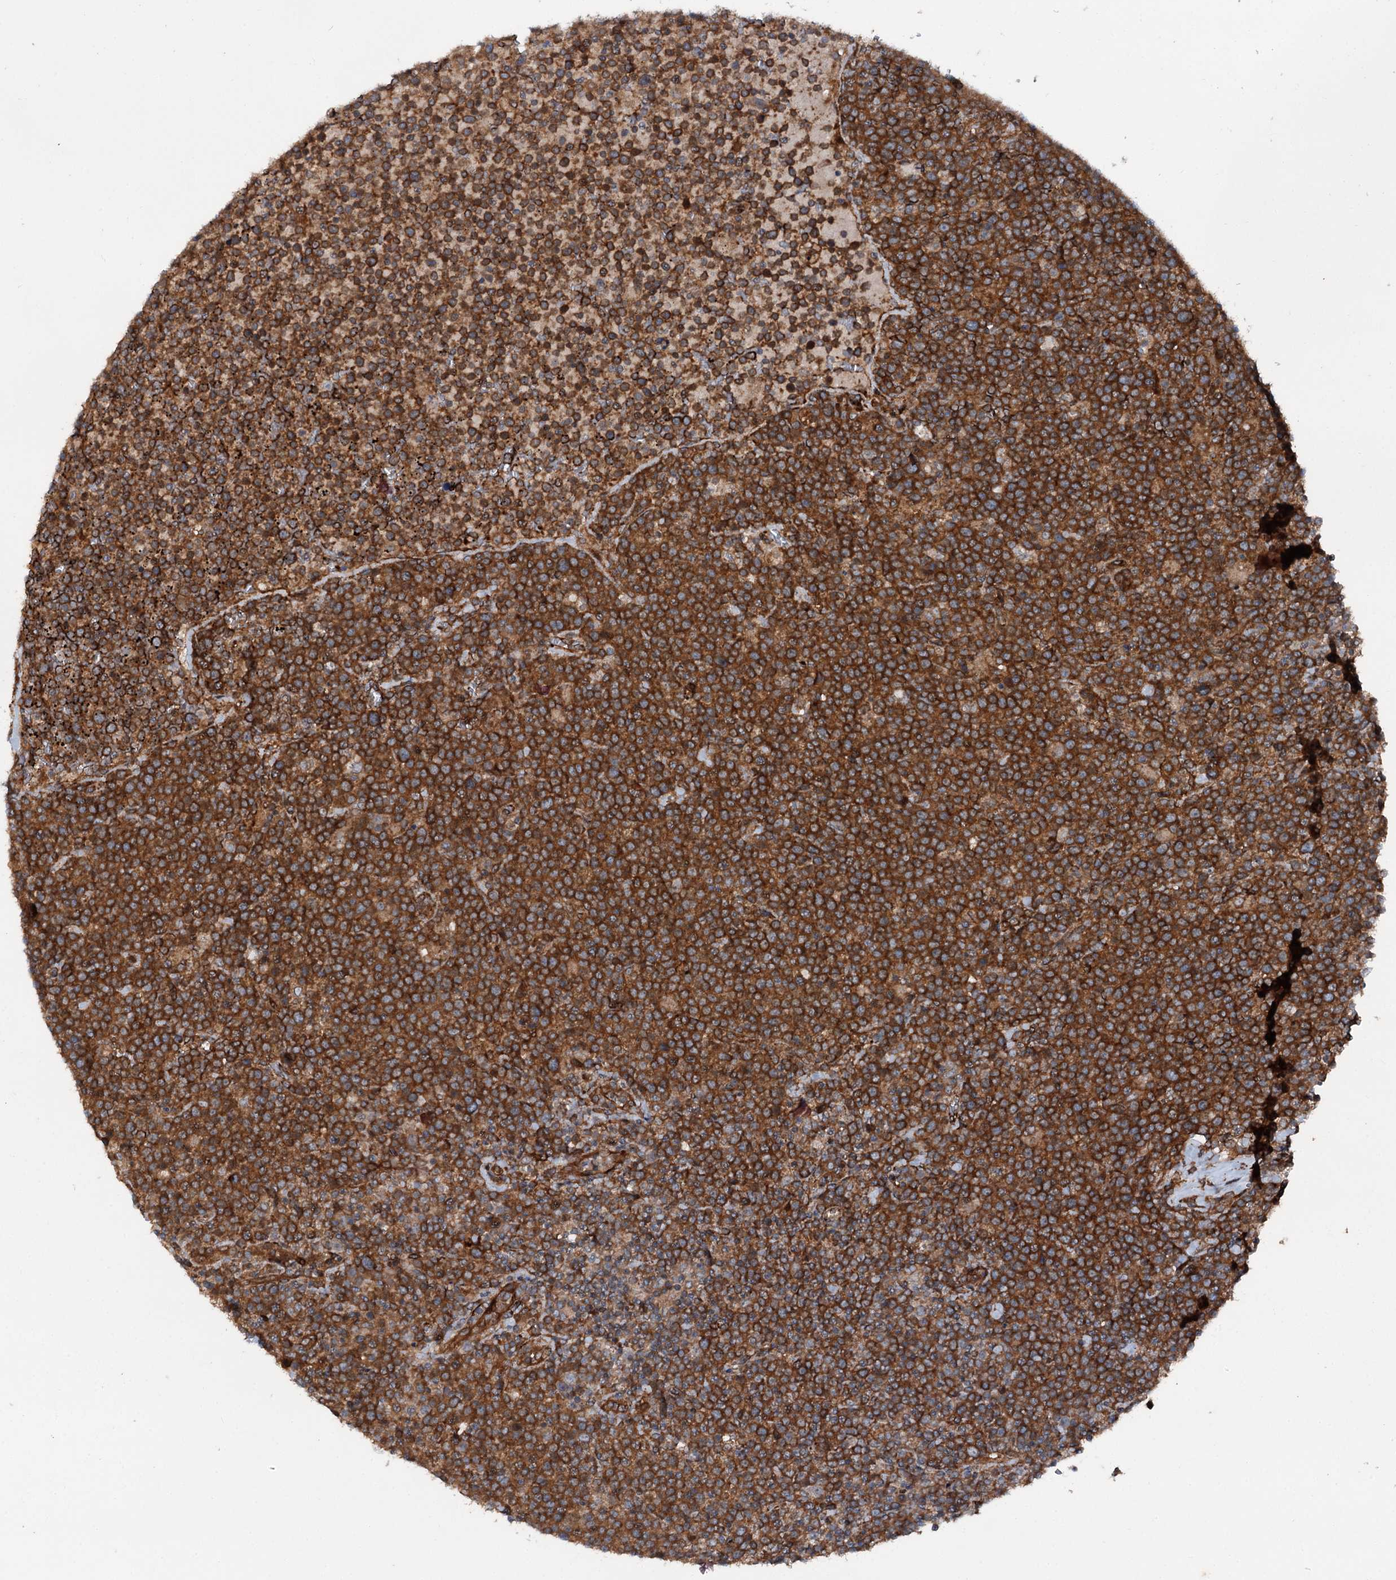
{"staining": {"intensity": "strong", "quantity": ">75%", "location": "cytoplasmic/membranous"}, "tissue": "lymphoma", "cell_type": "Tumor cells", "image_type": "cancer", "snomed": [{"axis": "morphology", "description": "Malignant lymphoma, non-Hodgkin's type, High grade"}, {"axis": "topography", "description": "Lymph node"}], "caption": "DAB immunohistochemical staining of human lymphoma exhibits strong cytoplasmic/membranous protein expression in about >75% of tumor cells.", "gene": "DDIAS", "patient": {"sex": "male", "age": 61}}